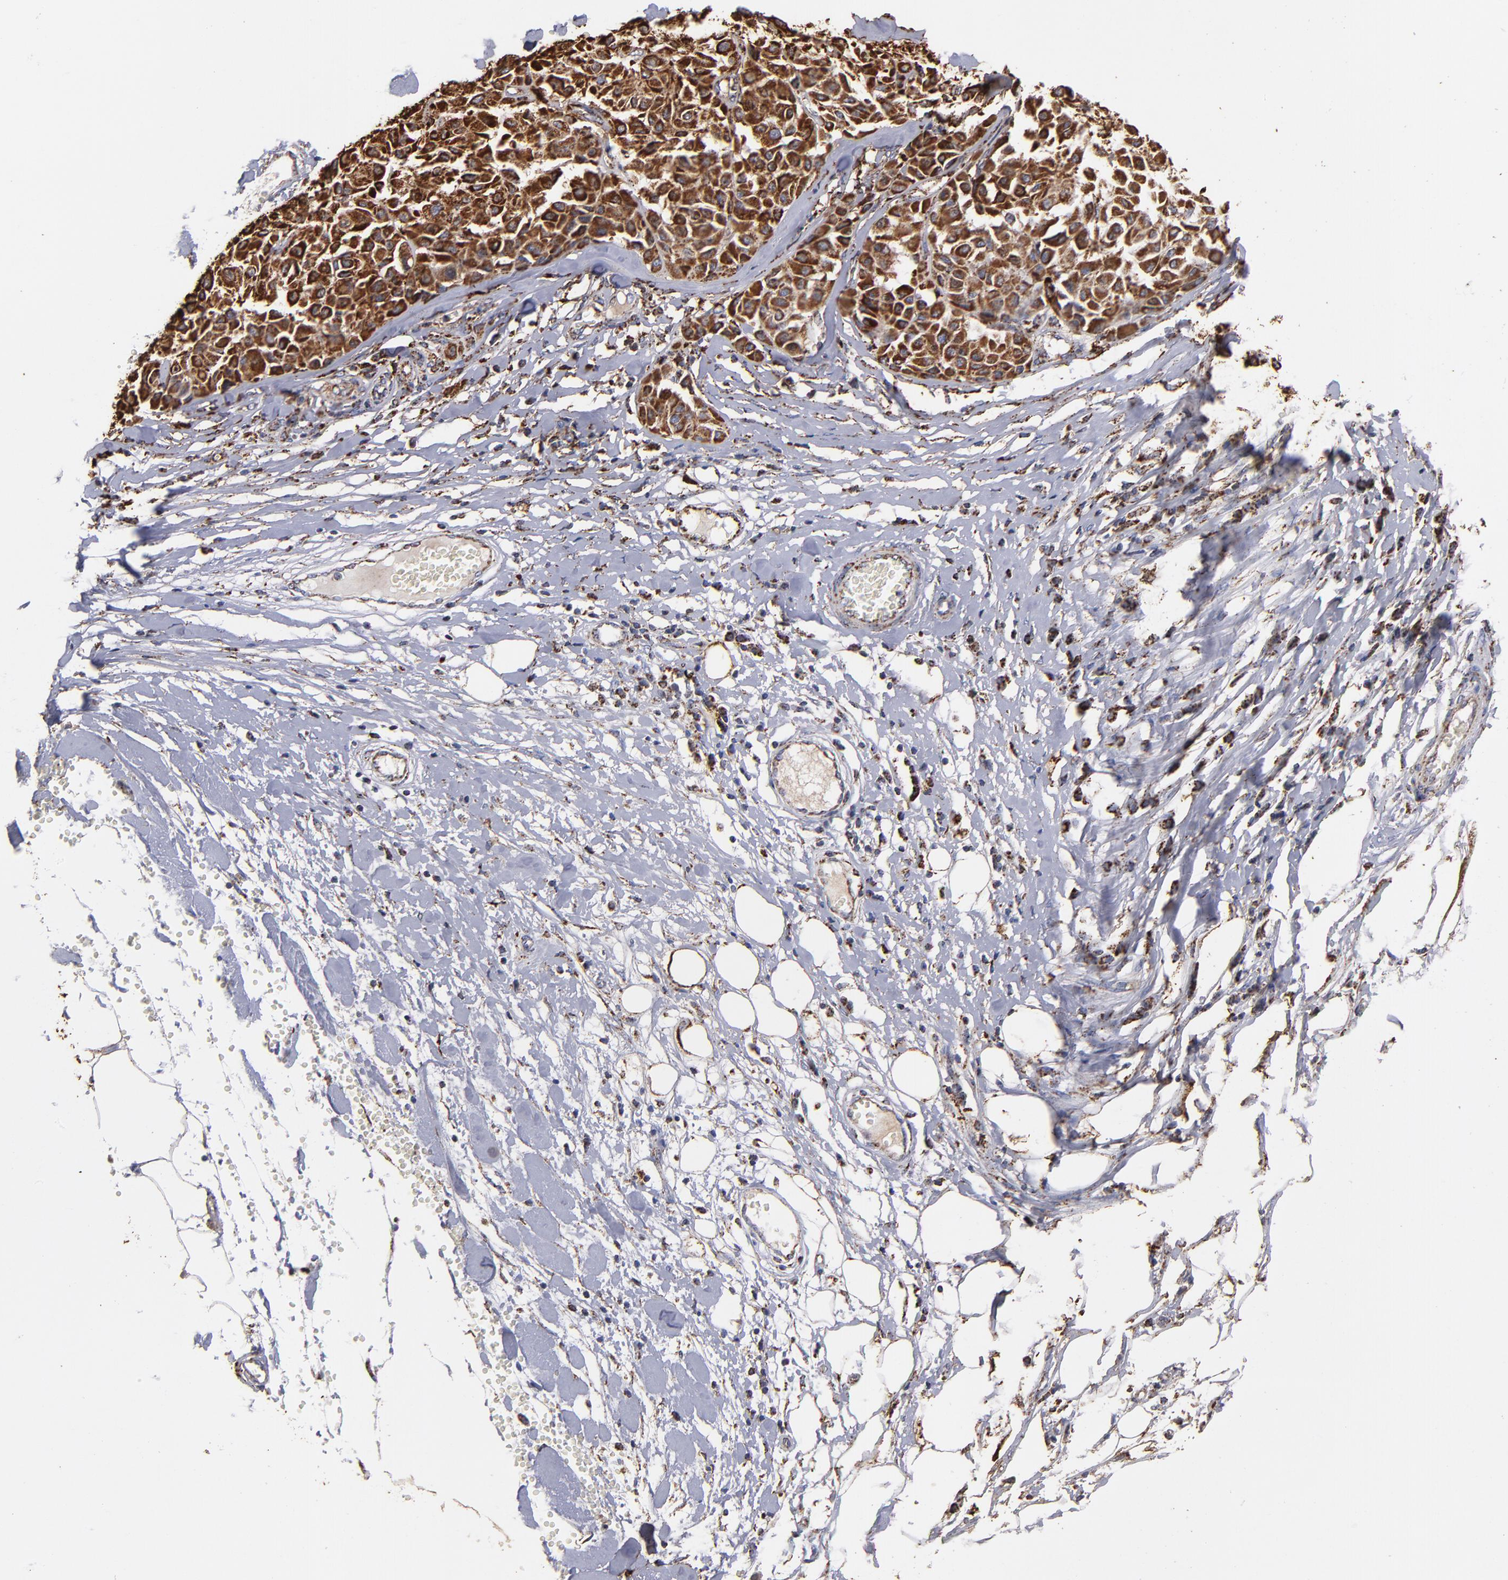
{"staining": {"intensity": "strong", "quantity": ">75%", "location": "cytoplasmic/membranous"}, "tissue": "melanoma", "cell_type": "Tumor cells", "image_type": "cancer", "snomed": [{"axis": "morphology", "description": "Malignant melanoma, Metastatic site"}, {"axis": "topography", "description": "Soft tissue"}], "caption": "Brown immunohistochemical staining in malignant melanoma (metastatic site) reveals strong cytoplasmic/membranous expression in approximately >75% of tumor cells.", "gene": "SOD2", "patient": {"sex": "male", "age": 41}}